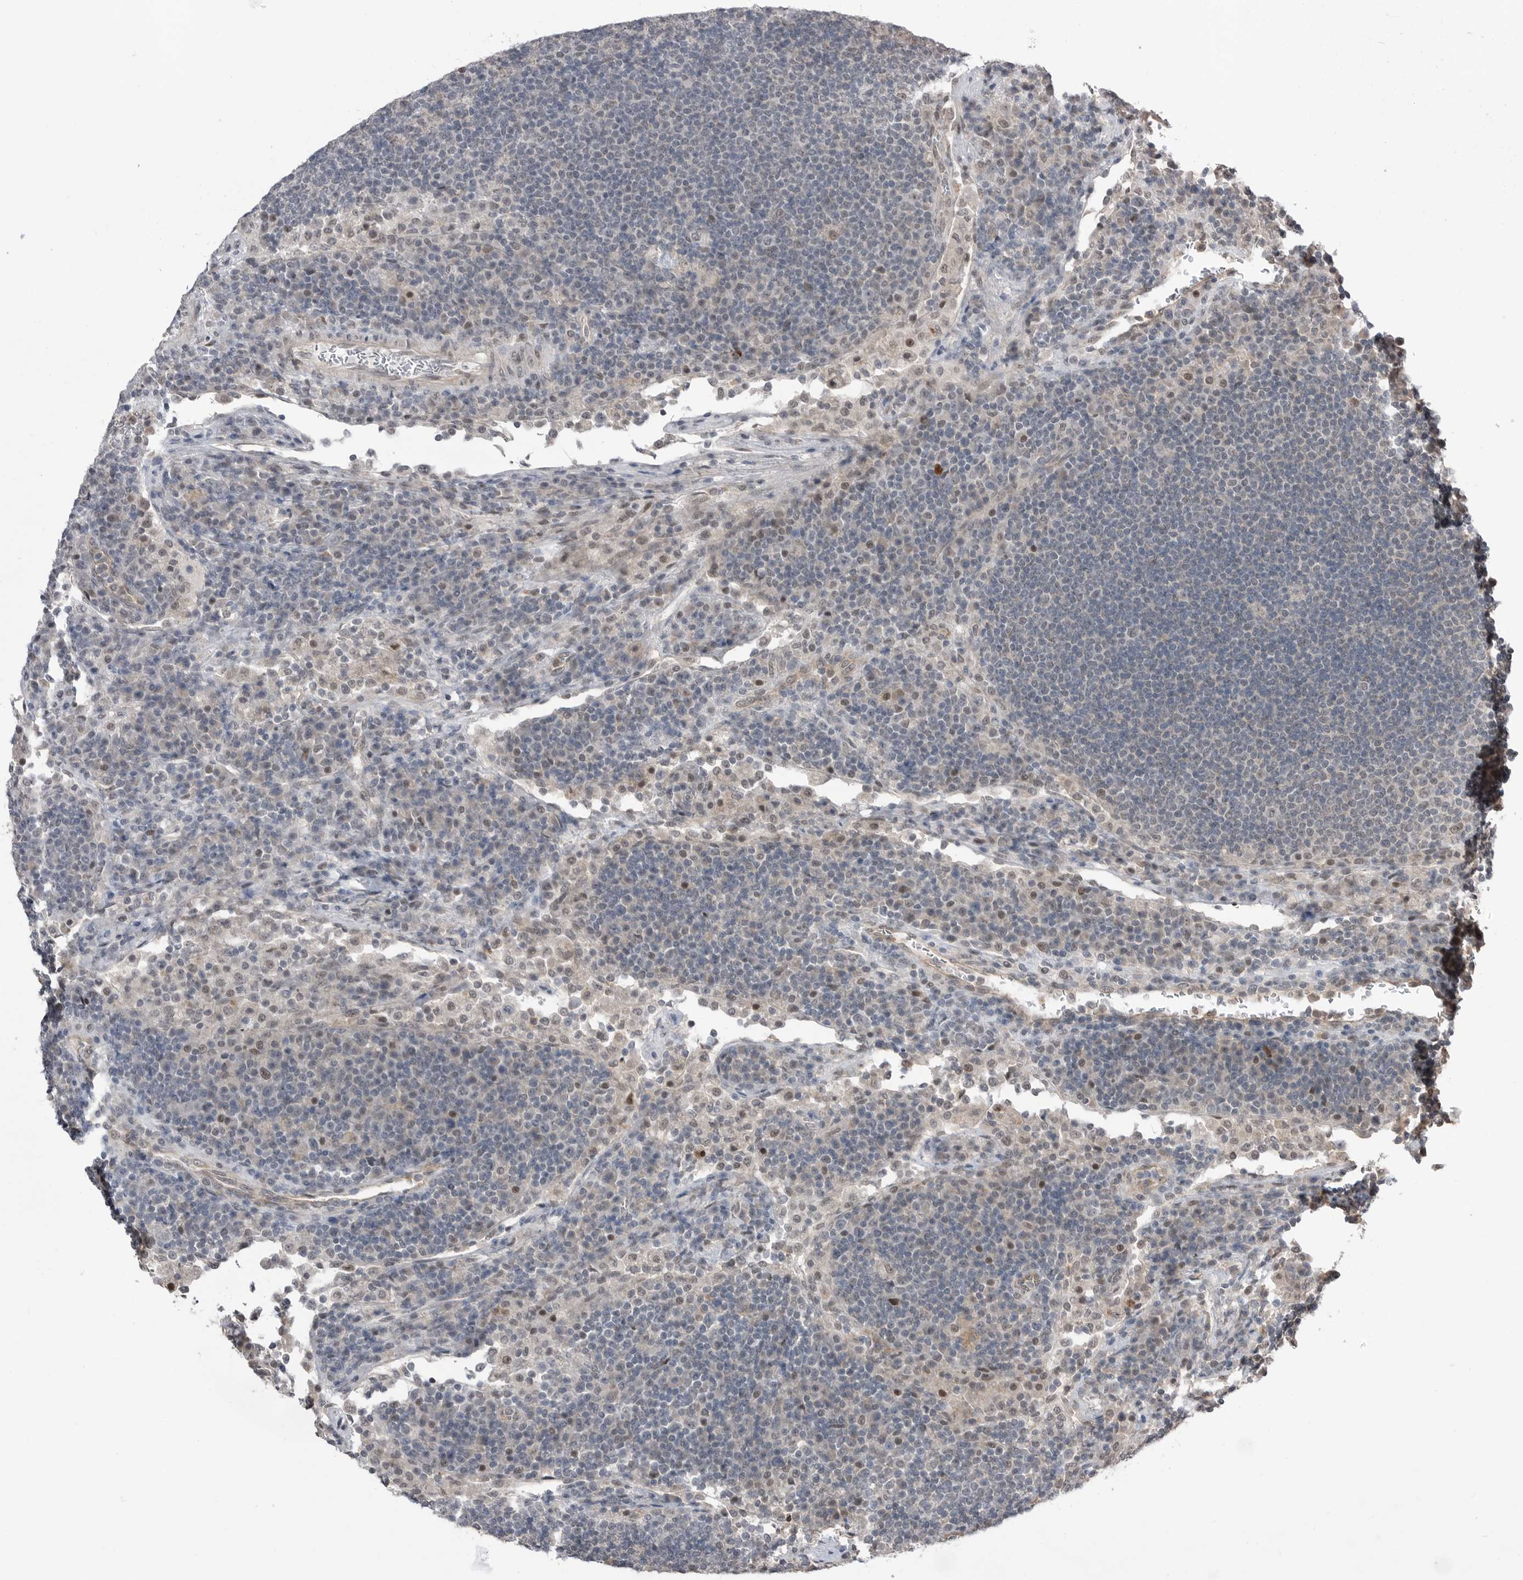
{"staining": {"intensity": "negative", "quantity": "none", "location": "none"}, "tissue": "lymph node", "cell_type": "Germinal center cells", "image_type": "normal", "snomed": [{"axis": "morphology", "description": "Normal tissue, NOS"}, {"axis": "topography", "description": "Lymph node"}], "caption": "IHC micrograph of benign lymph node: lymph node stained with DAB reveals no significant protein expression in germinal center cells.", "gene": "NTAQ1", "patient": {"sex": "female", "age": 53}}